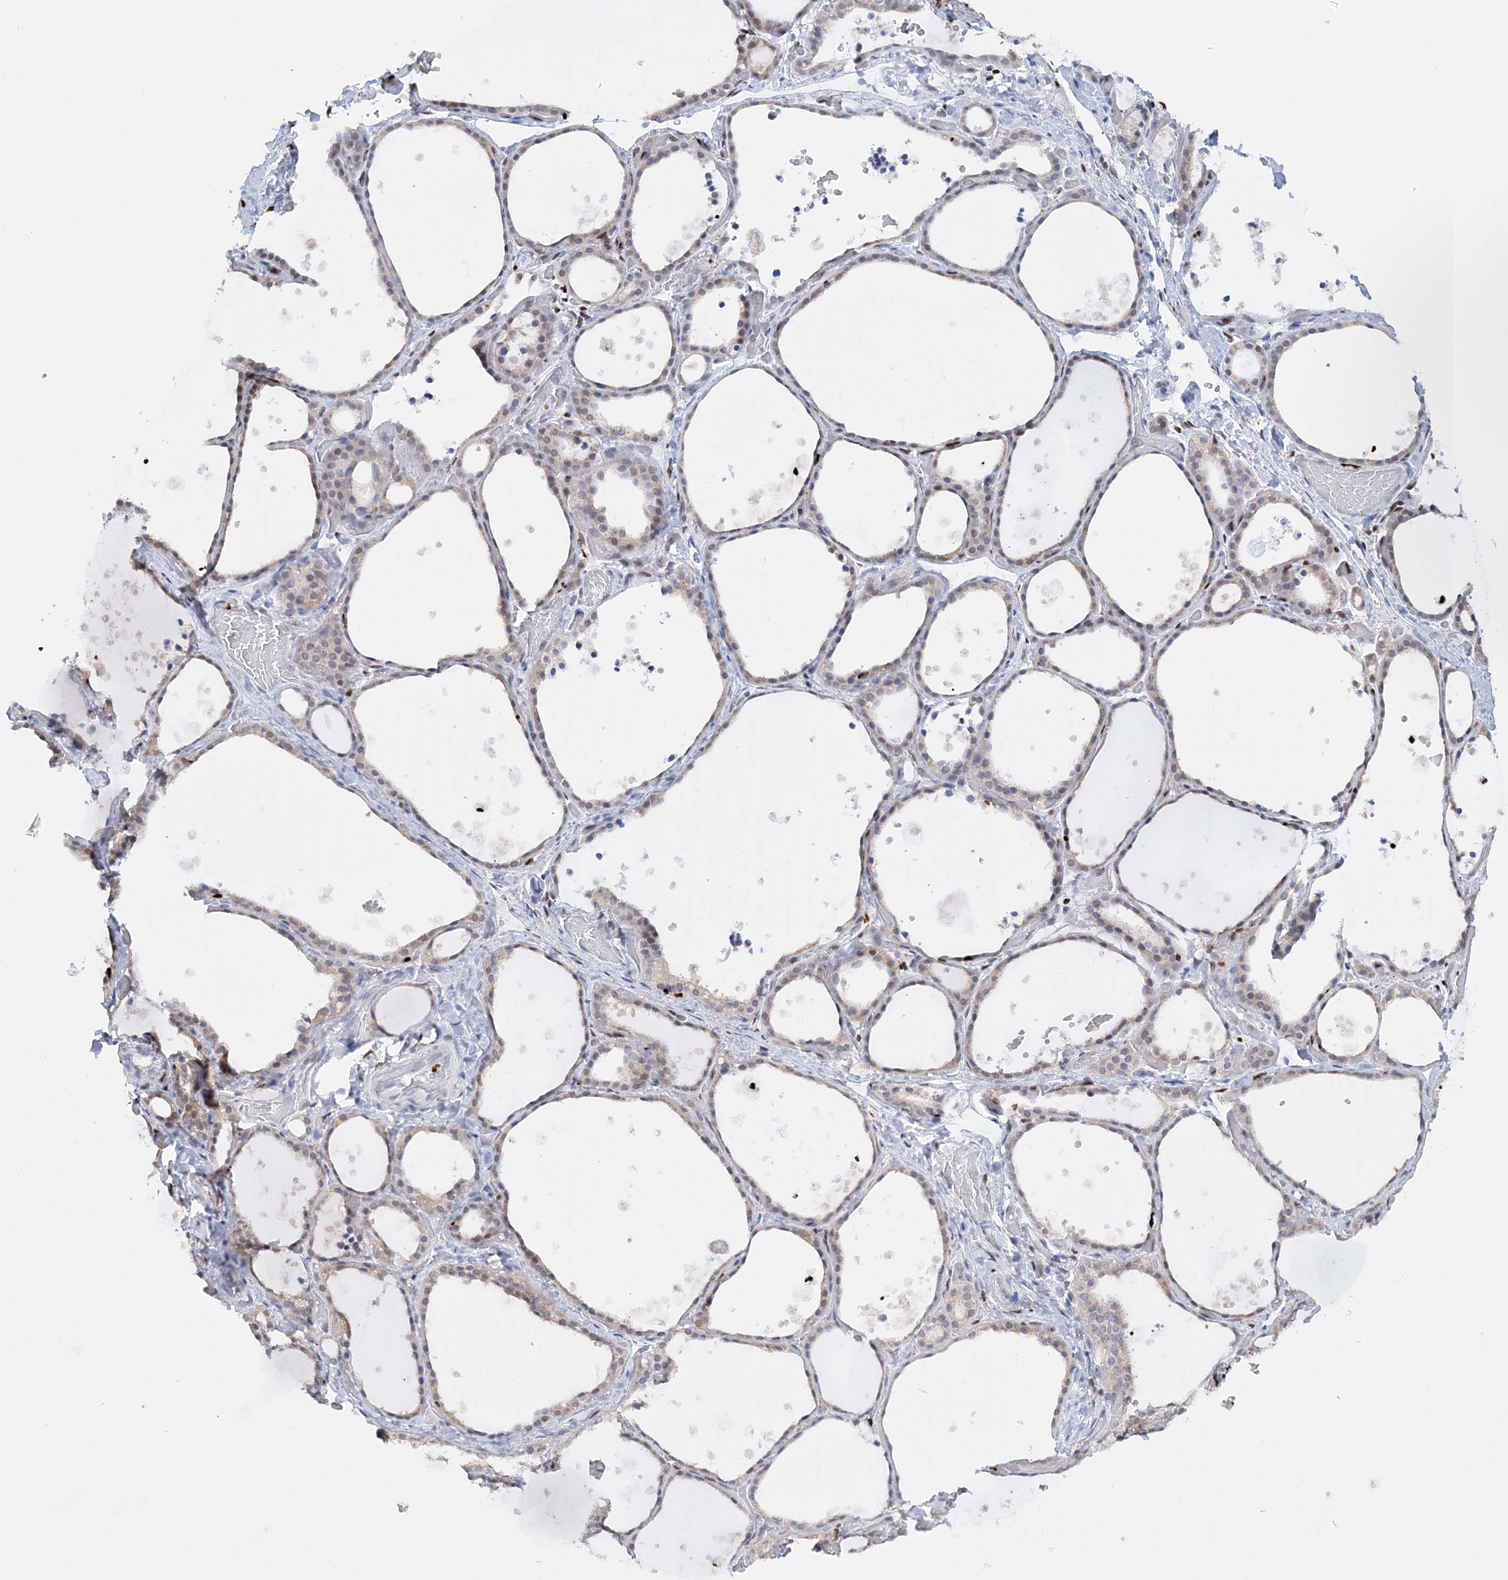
{"staining": {"intensity": "weak", "quantity": "25%-75%", "location": "cytoplasmic/membranous"}, "tissue": "thyroid gland", "cell_type": "Glandular cells", "image_type": "normal", "snomed": [{"axis": "morphology", "description": "Normal tissue, NOS"}, {"axis": "topography", "description": "Thyroid gland"}], "caption": "The immunohistochemical stain labels weak cytoplasmic/membranous positivity in glandular cells of unremarkable thyroid gland. (Brightfield microscopy of DAB IHC at high magnification).", "gene": "NIT2", "patient": {"sex": "female", "age": 44}}